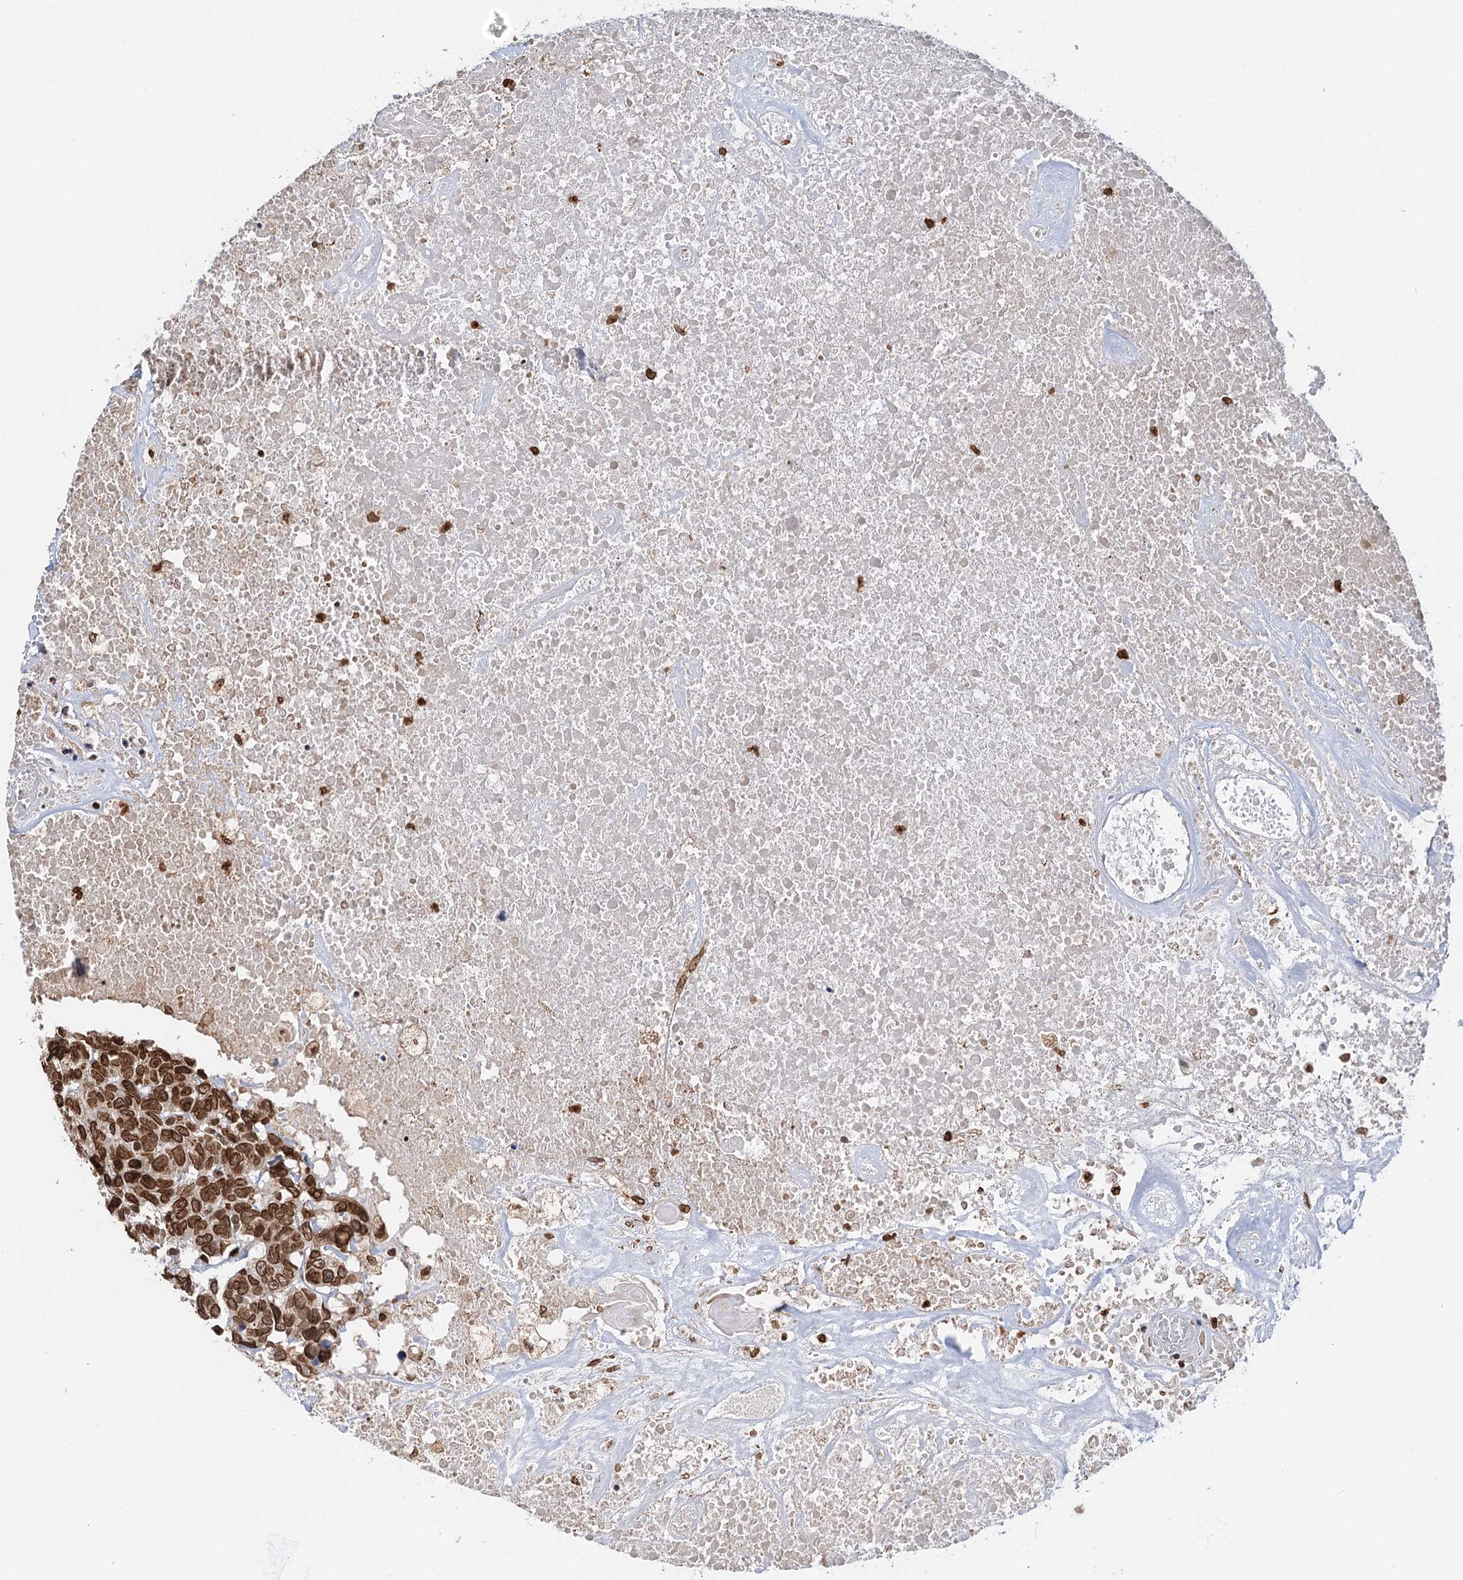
{"staining": {"intensity": "strong", "quantity": ">75%", "location": "nuclear"}, "tissue": "head and neck cancer", "cell_type": "Tumor cells", "image_type": "cancer", "snomed": [{"axis": "morphology", "description": "Squamous cell carcinoma, NOS"}, {"axis": "topography", "description": "Head-Neck"}], "caption": "Squamous cell carcinoma (head and neck) tissue demonstrates strong nuclear staining in about >75% of tumor cells, visualized by immunohistochemistry.", "gene": "ZC3H13", "patient": {"sex": "male", "age": 66}}